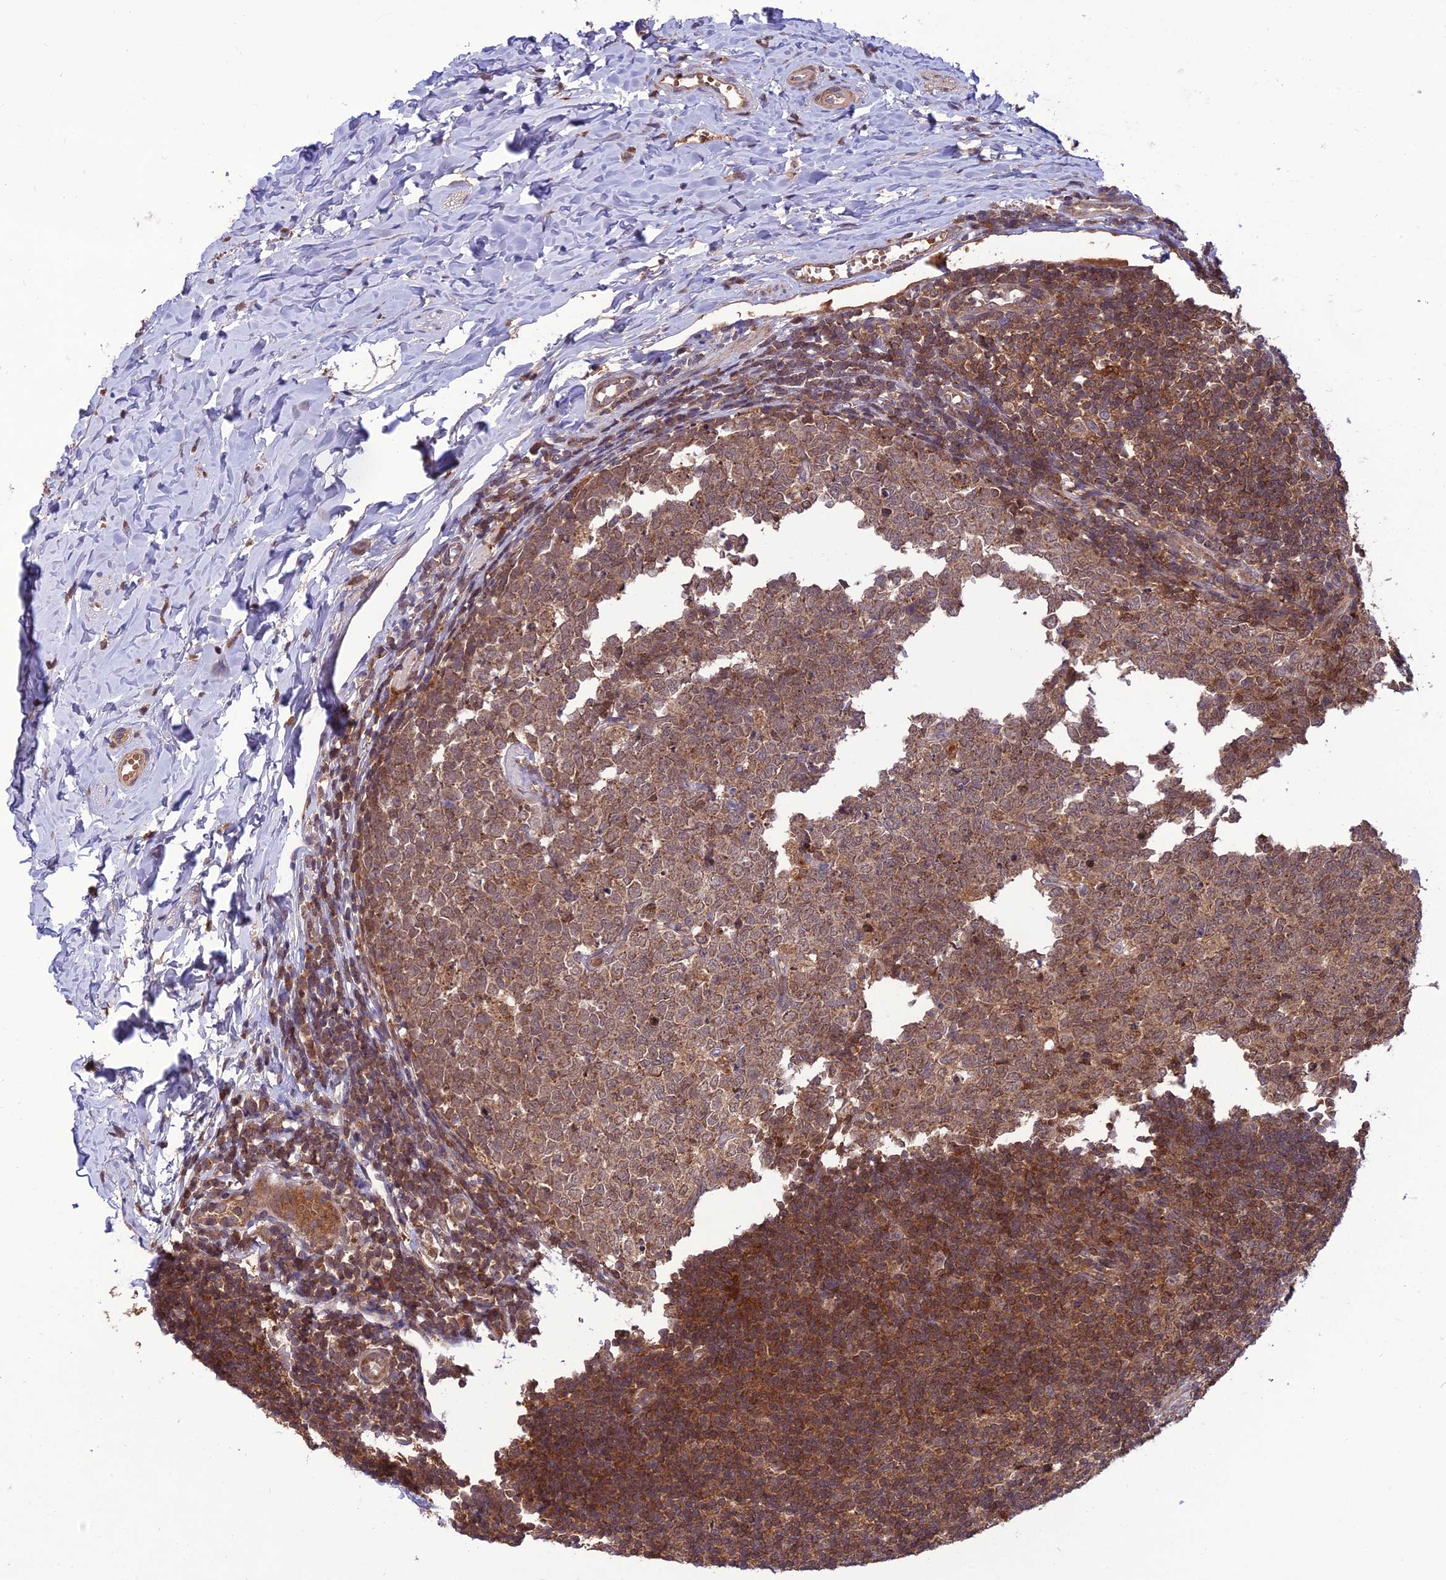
{"staining": {"intensity": "strong", "quantity": ">75%", "location": "cytoplasmic/membranous"}, "tissue": "appendix", "cell_type": "Glandular cells", "image_type": "normal", "snomed": [{"axis": "morphology", "description": "Normal tissue, NOS"}, {"axis": "topography", "description": "Appendix"}], "caption": "Glandular cells display high levels of strong cytoplasmic/membranous staining in about >75% of cells in normal appendix. (DAB (3,3'-diaminobenzidine) = brown stain, brightfield microscopy at high magnification).", "gene": "NDUFC1", "patient": {"sex": "male", "age": 14}}